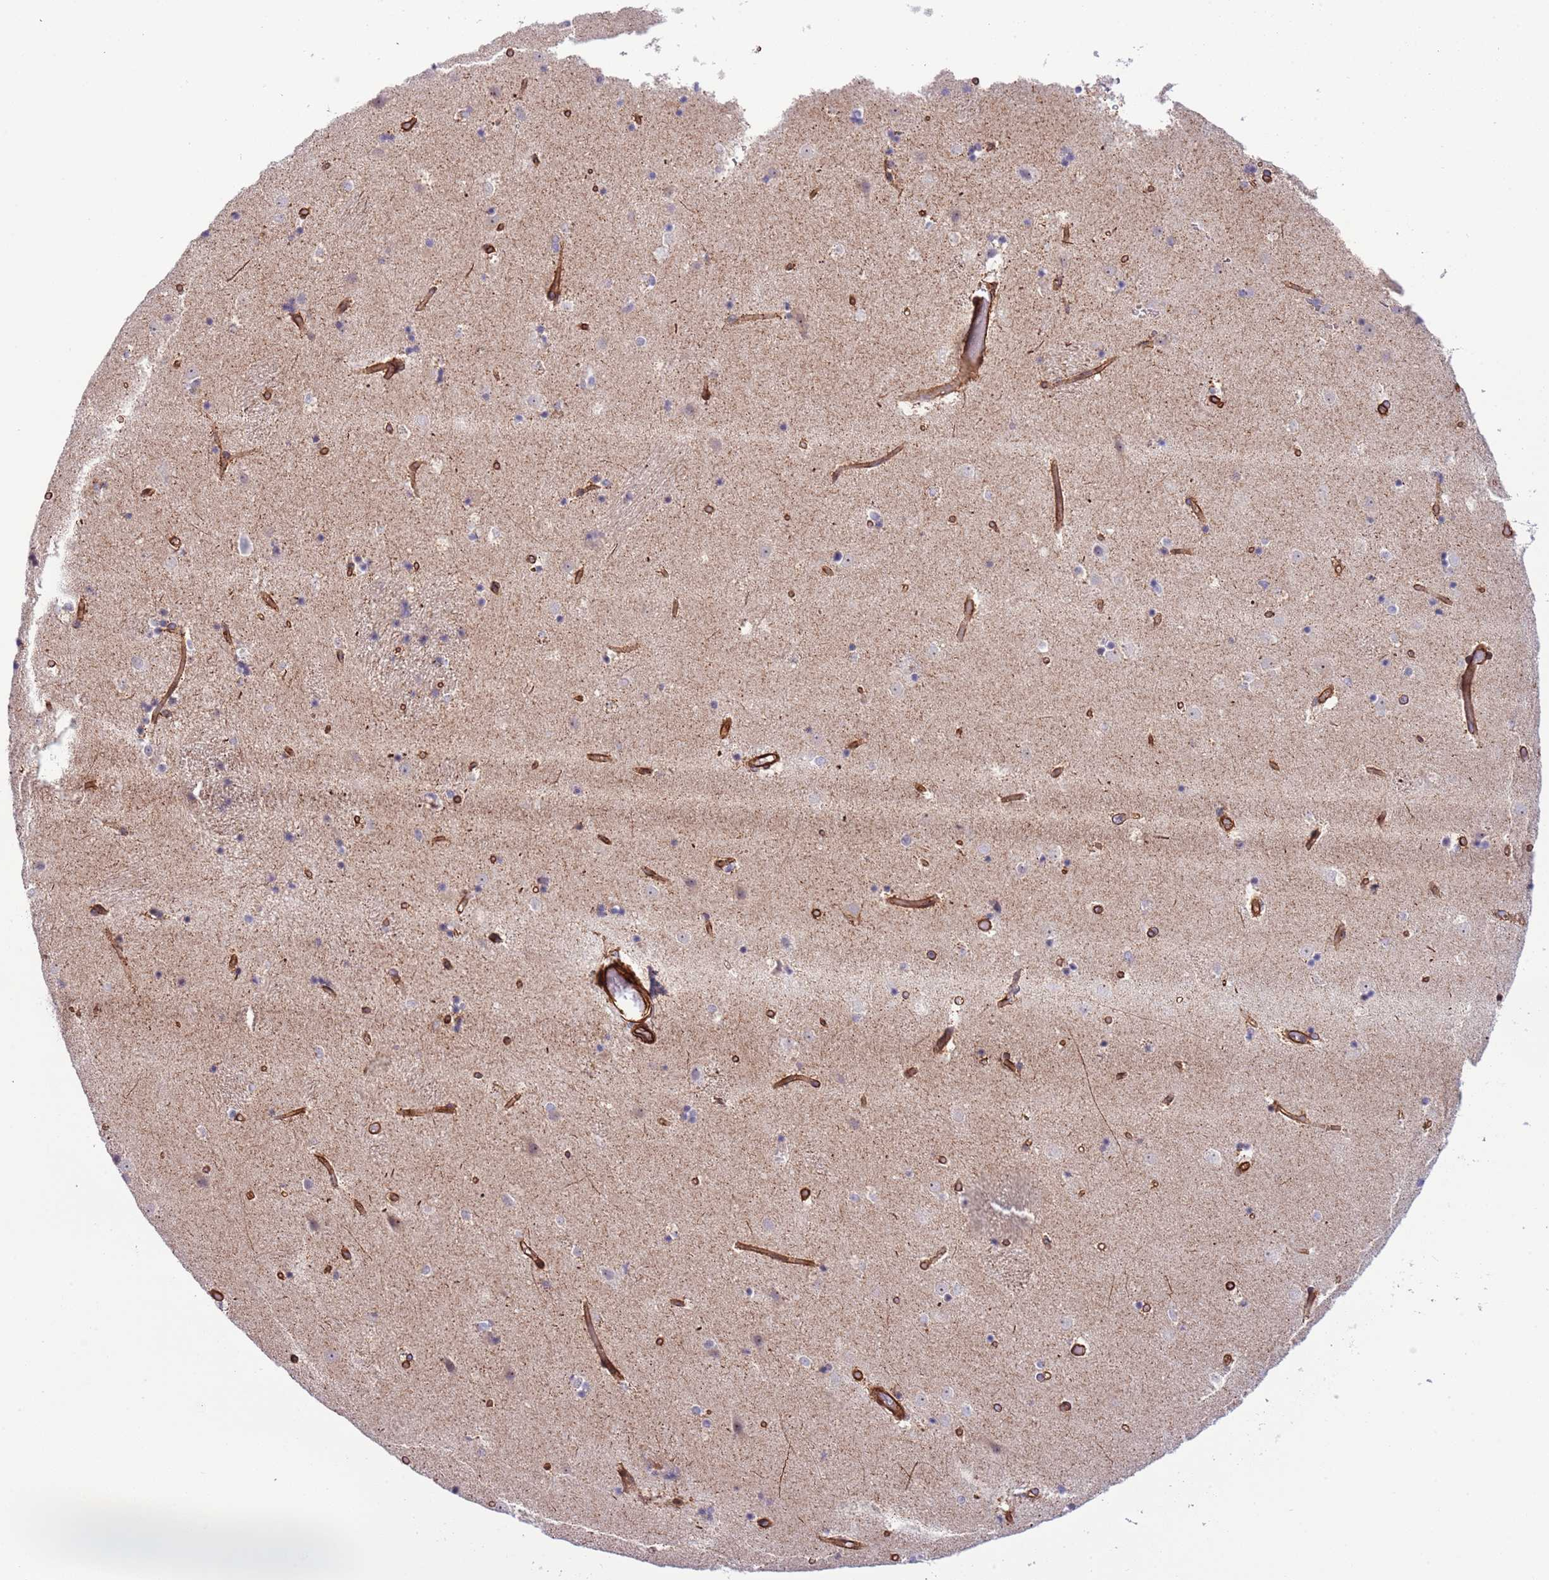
{"staining": {"intensity": "negative", "quantity": "none", "location": "none"}, "tissue": "caudate", "cell_type": "Glial cells", "image_type": "normal", "snomed": [{"axis": "morphology", "description": "Normal tissue, NOS"}, {"axis": "topography", "description": "Lateral ventricle wall"}], "caption": "IHC image of benign human caudate stained for a protein (brown), which shows no expression in glial cells.", "gene": "NEK3", "patient": {"sex": "female", "age": 52}}